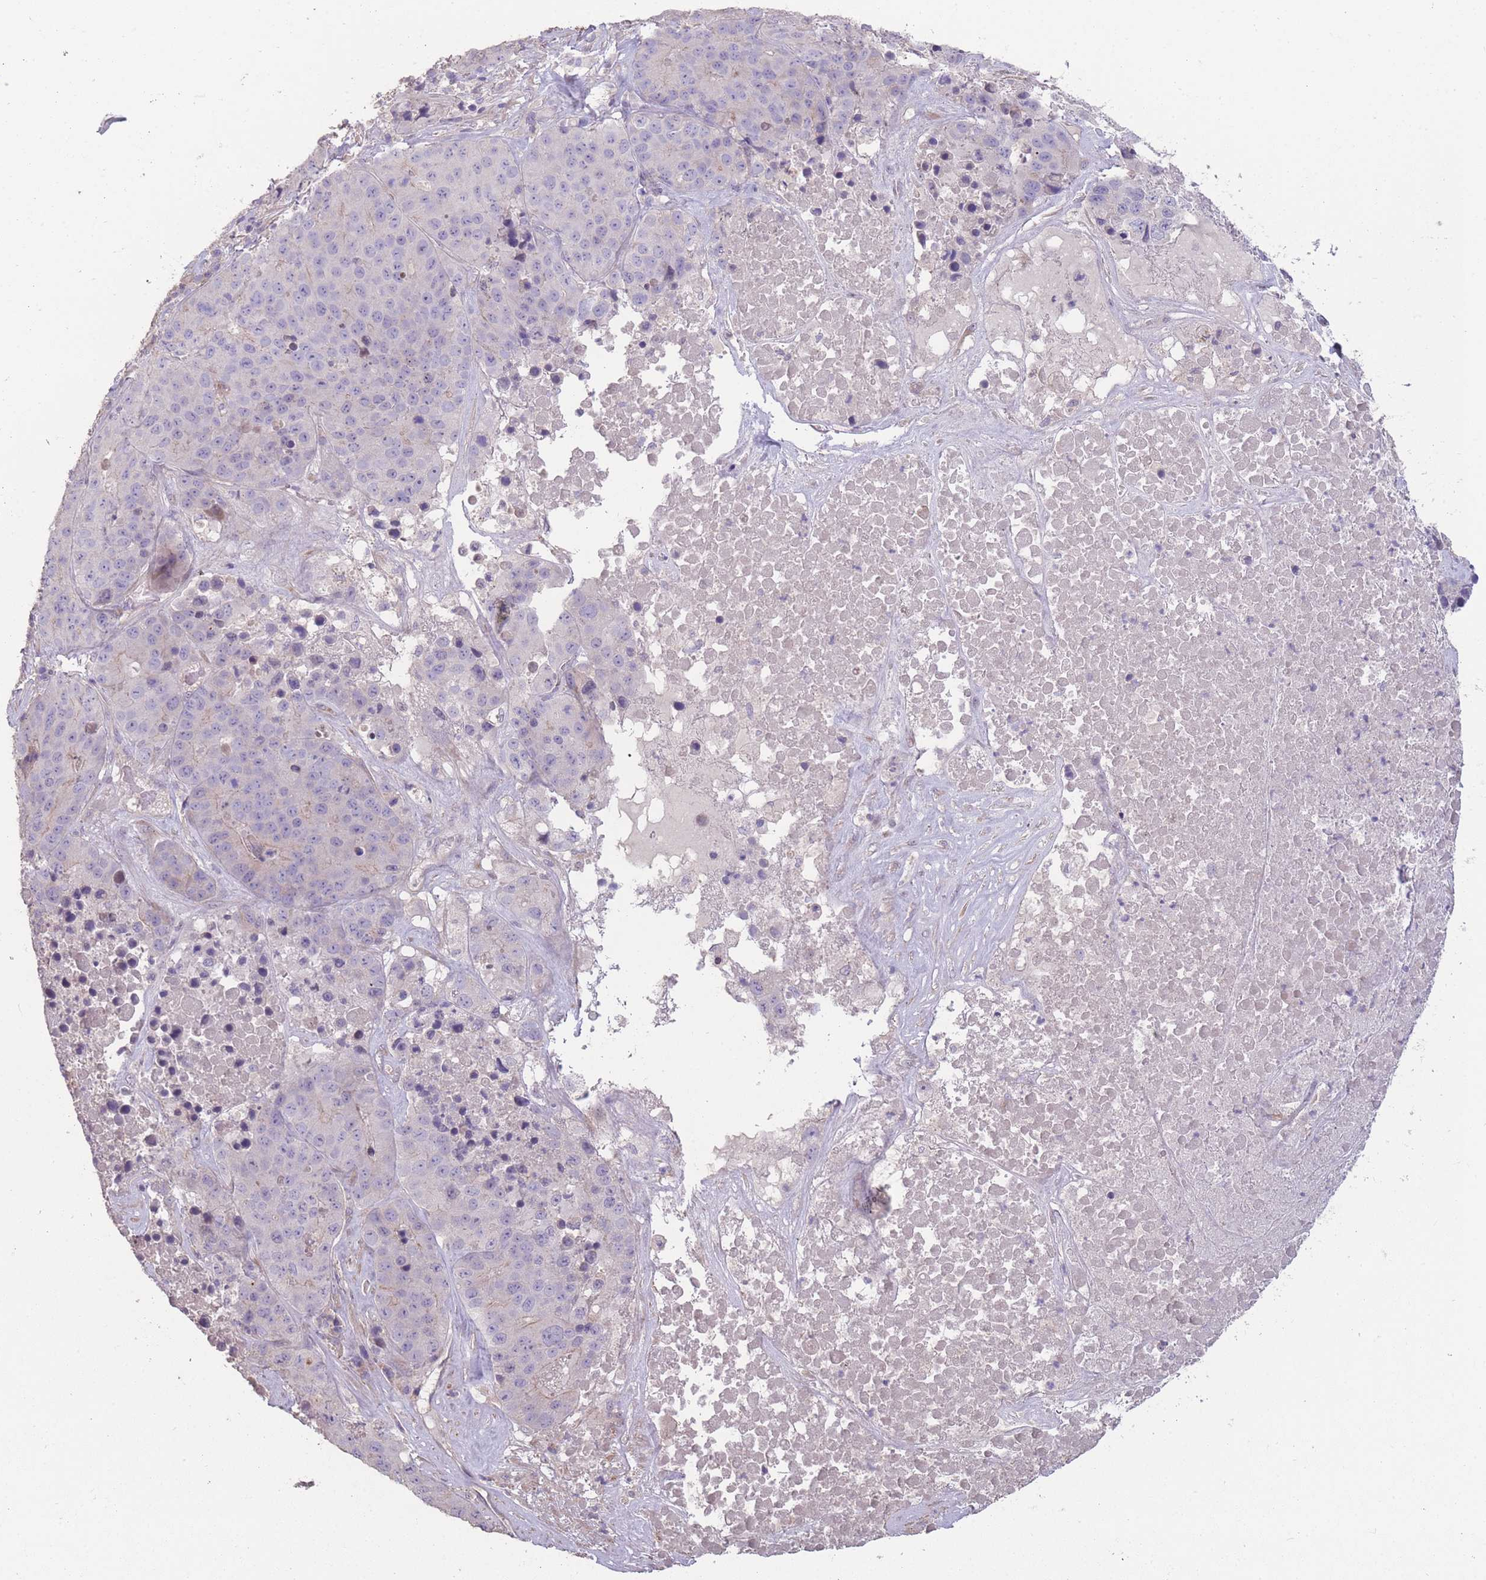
{"staining": {"intensity": "negative", "quantity": "none", "location": "none"}, "tissue": "stomach cancer", "cell_type": "Tumor cells", "image_type": "cancer", "snomed": [{"axis": "morphology", "description": "Adenocarcinoma, NOS"}, {"axis": "topography", "description": "Stomach"}], "caption": "Tumor cells are negative for protein expression in human stomach adenocarcinoma. (DAB (3,3'-diaminobenzidine) immunohistochemistry with hematoxylin counter stain).", "gene": "RSPH10B", "patient": {"sex": "male", "age": 71}}